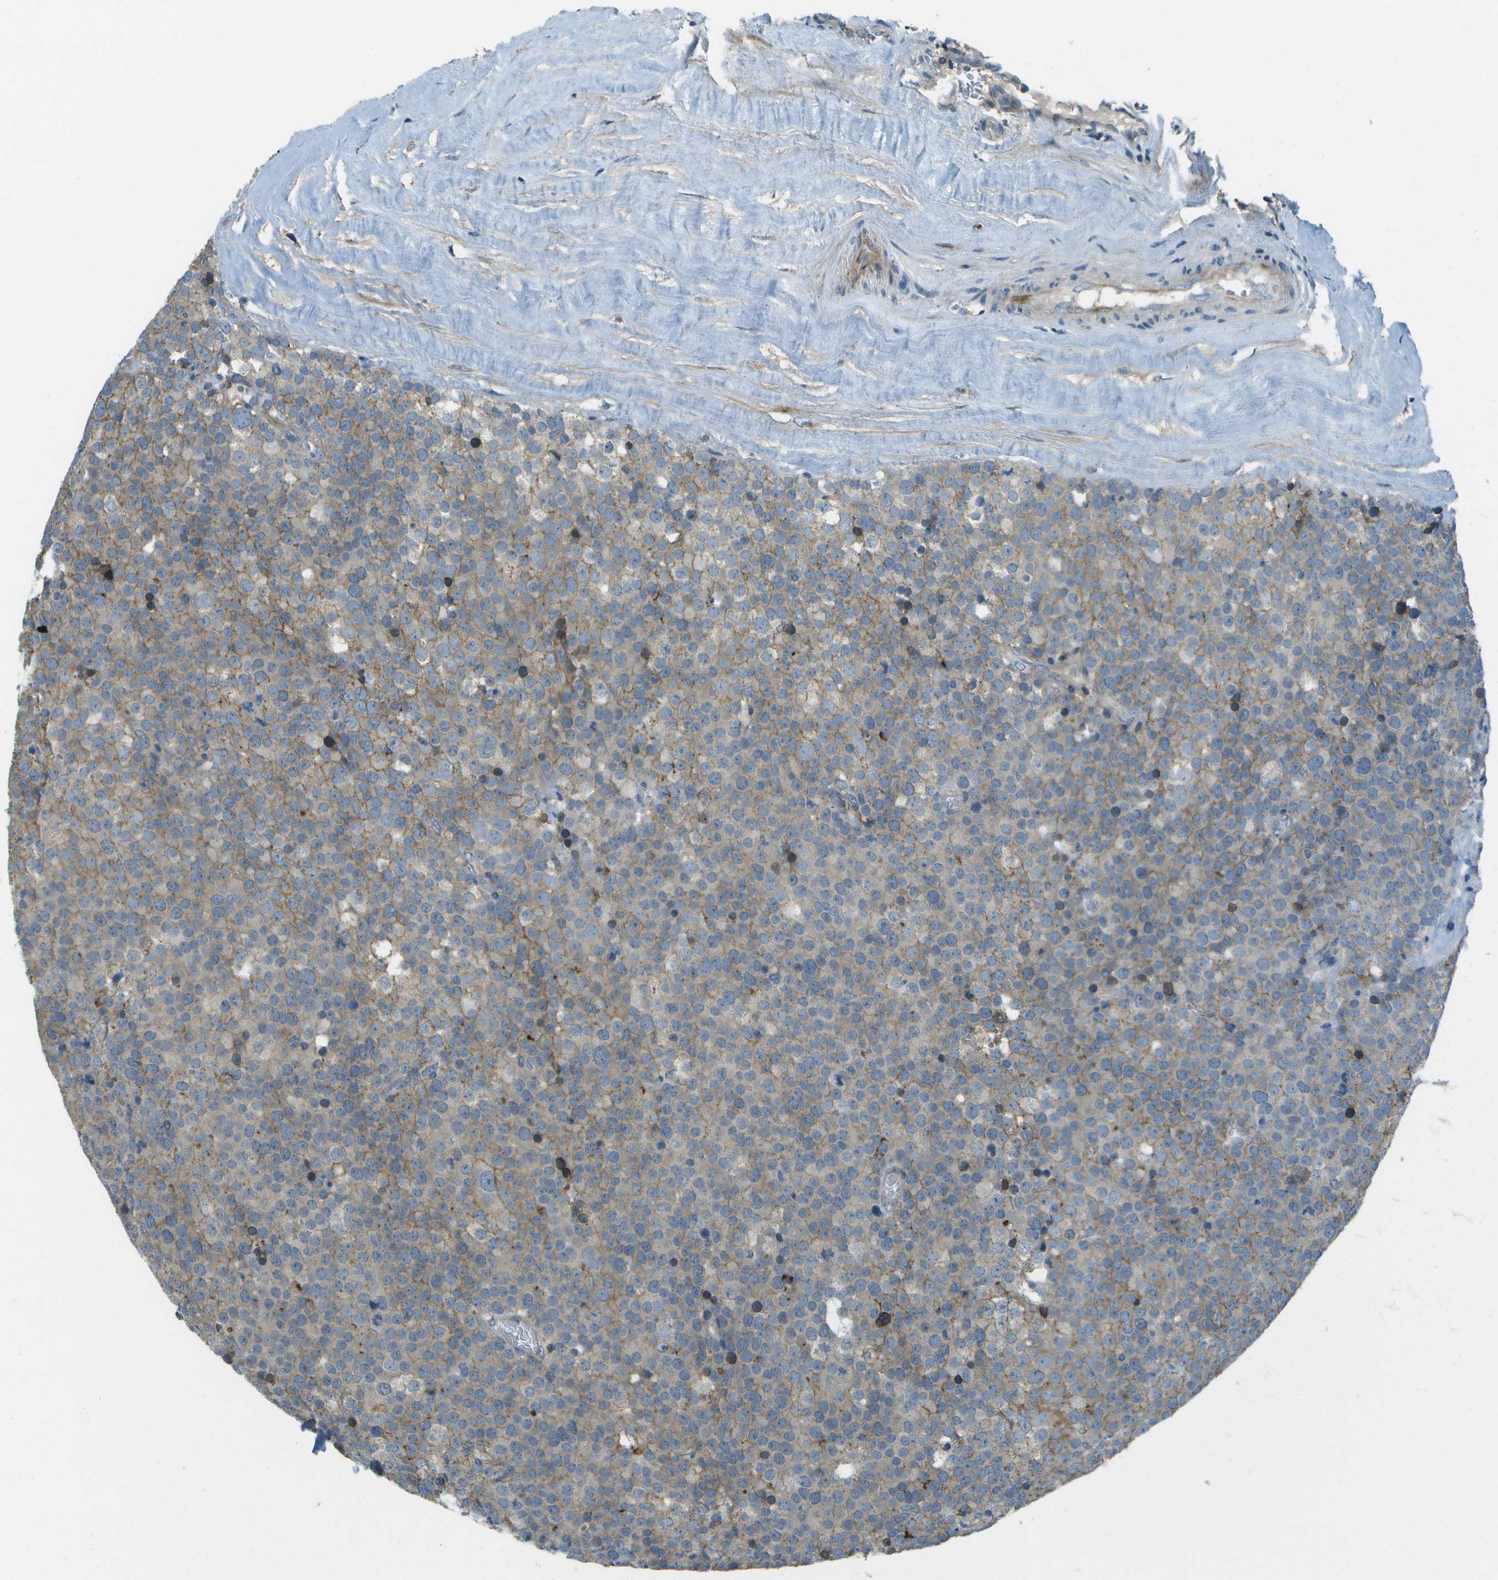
{"staining": {"intensity": "moderate", "quantity": "25%-75%", "location": "cytoplasmic/membranous"}, "tissue": "testis cancer", "cell_type": "Tumor cells", "image_type": "cancer", "snomed": [{"axis": "morphology", "description": "Normal tissue, NOS"}, {"axis": "morphology", "description": "Seminoma, NOS"}, {"axis": "topography", "description": "Testis"}], "caption": "Seminoma (testis) was stained to show a protein in brown. There is medium levels of moderate cytoplasmic/membranous staining in approximately 25%-75% of tumor cells.", "gene": "LRRC66", "patient": {"sex": "male", "age": 71}}